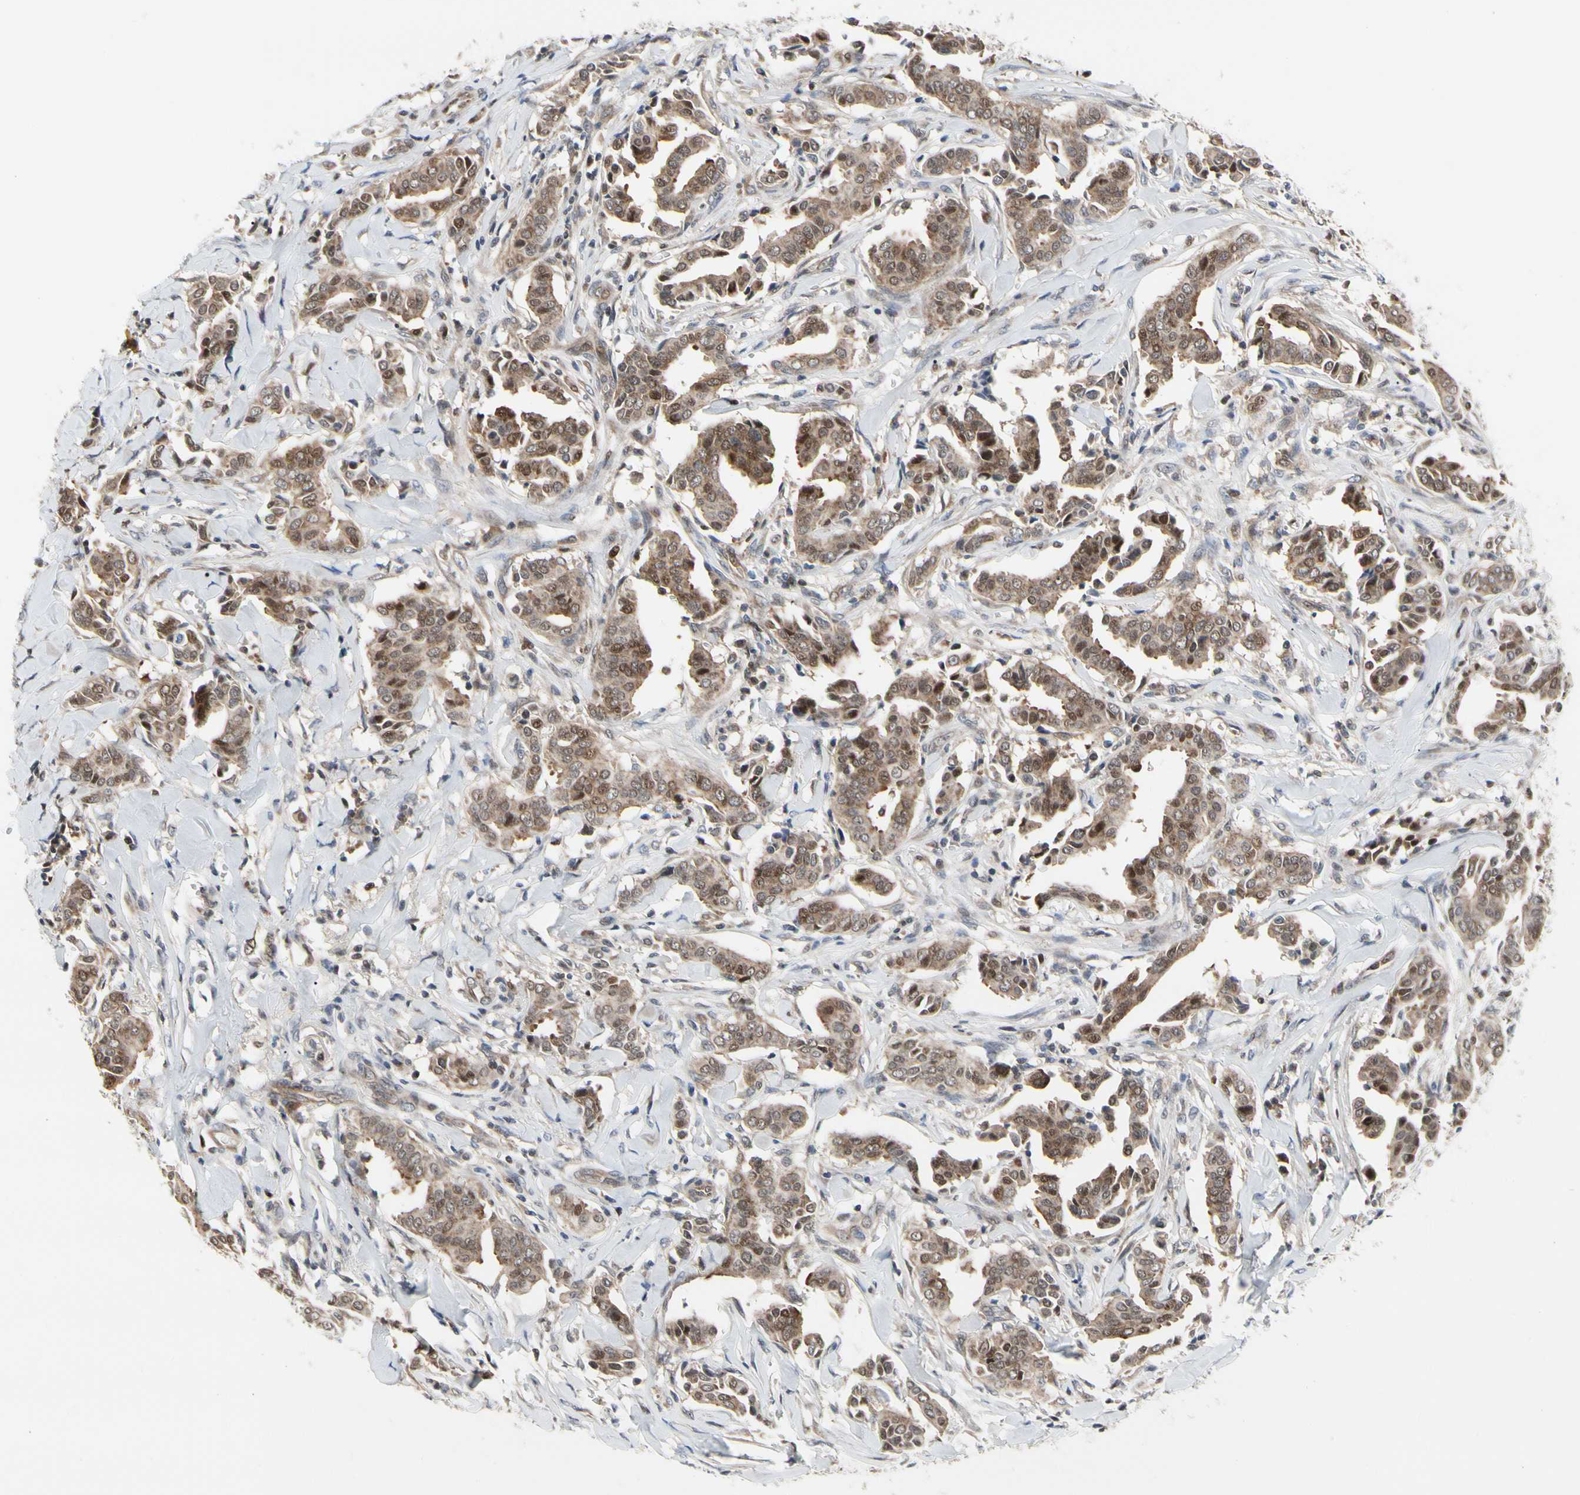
{"staining": {"intensity": "moderate", "quantity": ">75%", "location": "cytoplasmic/membranous,nuclear"}, "tissue": "head and neck cancer", "cell_type": "Tumor cells", "image_type": "cancer", "snomed": [{"axis": "morphology", "description": "Adenocarcinoma, NOS"}, {"axis": "topography", "description": "Salivary gland"}, {"axis": "topography", "description": "Head-Neck"}], "caption": "Immunohistochemical staining of human adenocarcinoma (head and neck) displays medium levels of moderate cytoplasmic/membranous and nuclear staining in approximately >75% of tumor cells.", "gene": "CDK5", "patient": {"sex": "female", "age": 59}}